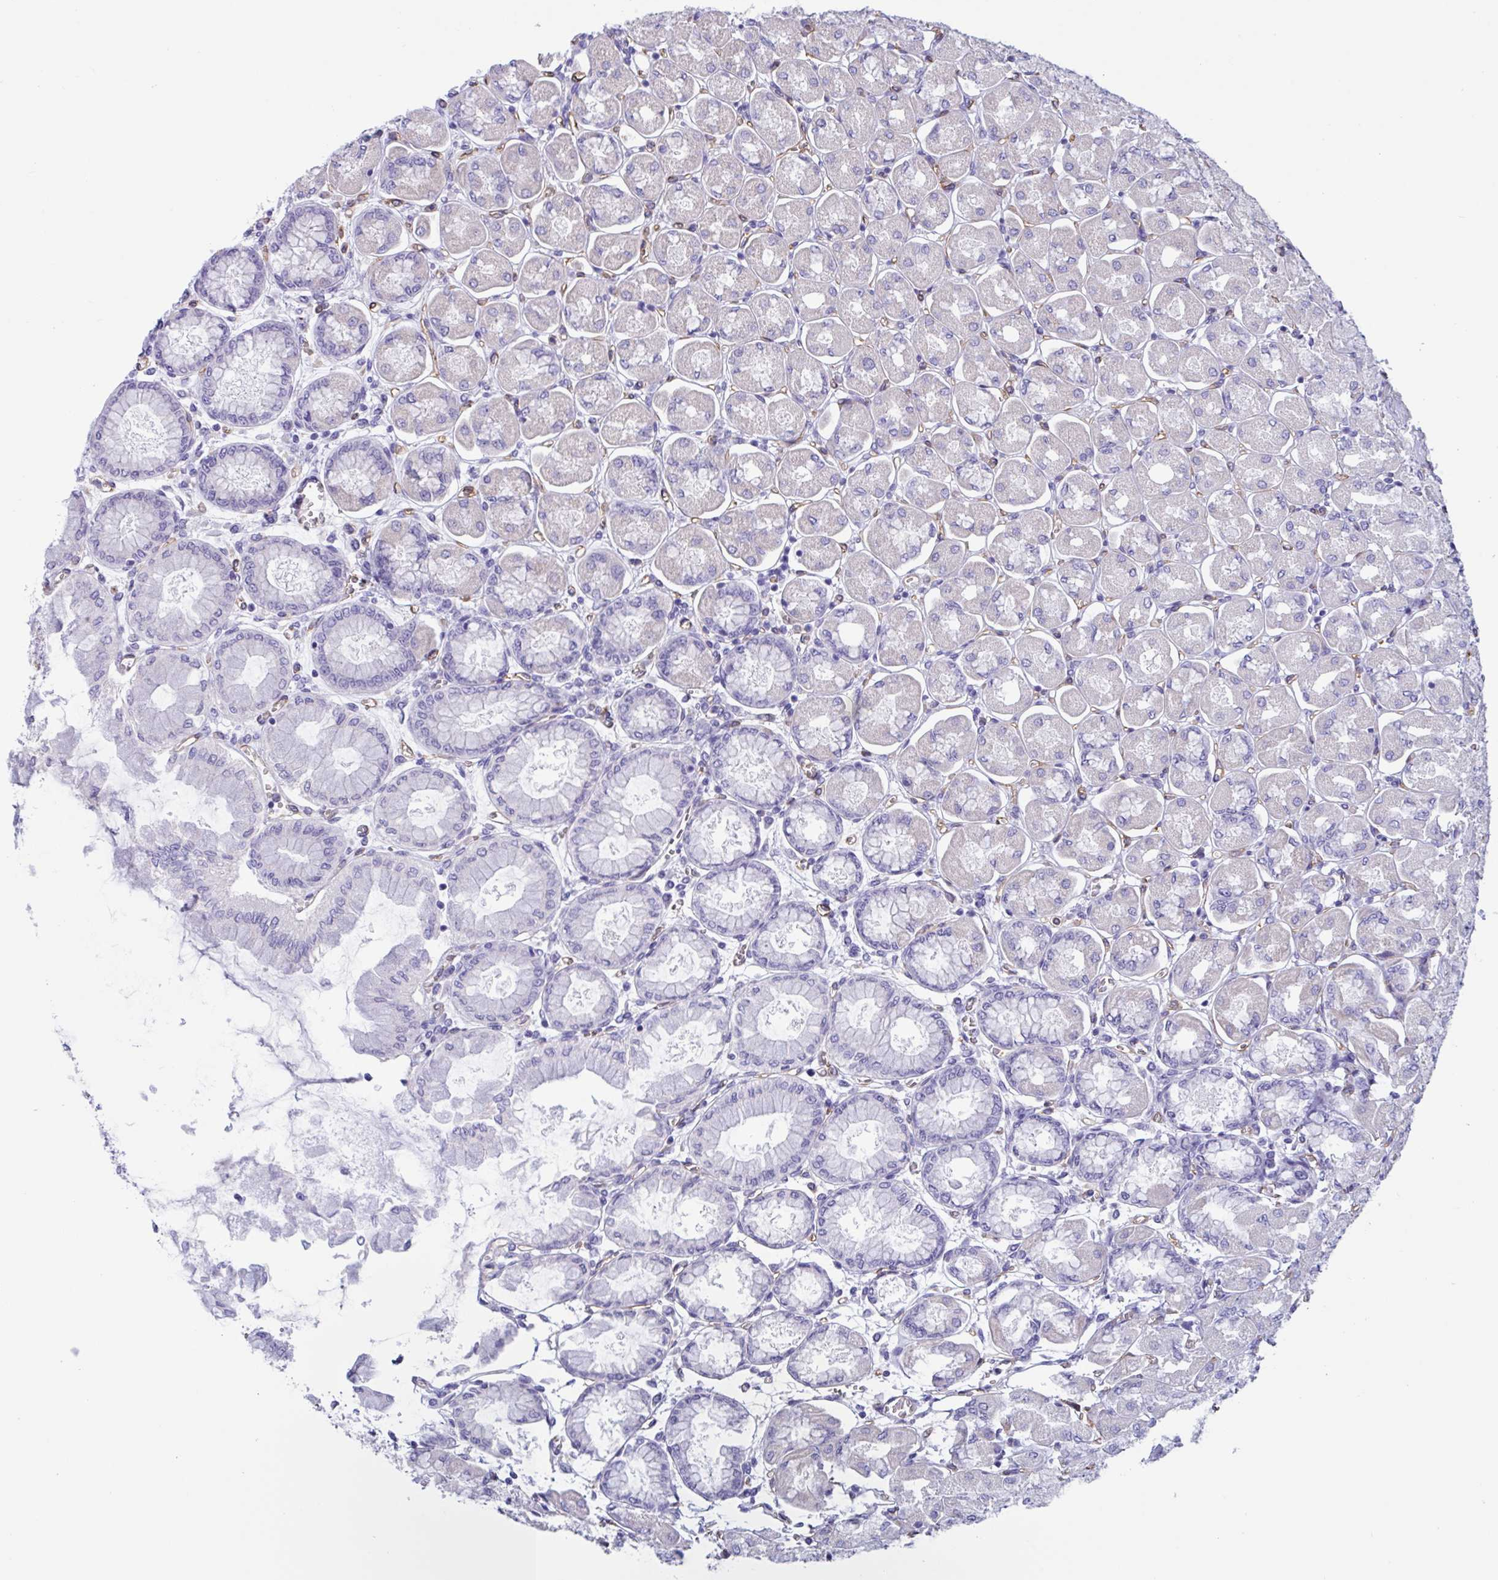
{"staining": {"intensity": "negative", "quantity": "none", "location": "none"}, "tissue": "stomach", "cell_type": "Glandular cells", "image_type": "normal", "snomed": [{"axis": "morphology", "description": "Normal tissue, NOS"}, {"axis": "topography", "description": "Stomach, upper"}], "caption": "Glandular cells are negative for brown protein staining in benign stomach. Brightfield microscopy of immunohistochemistry (IHC) stained with DAB (3,3'-diaminobenzidine) (brown) and hematoxylin (blue), captured at high magnification.", "gene": "RPL22L1", "patient": {"sex": "female", "age": 56}}